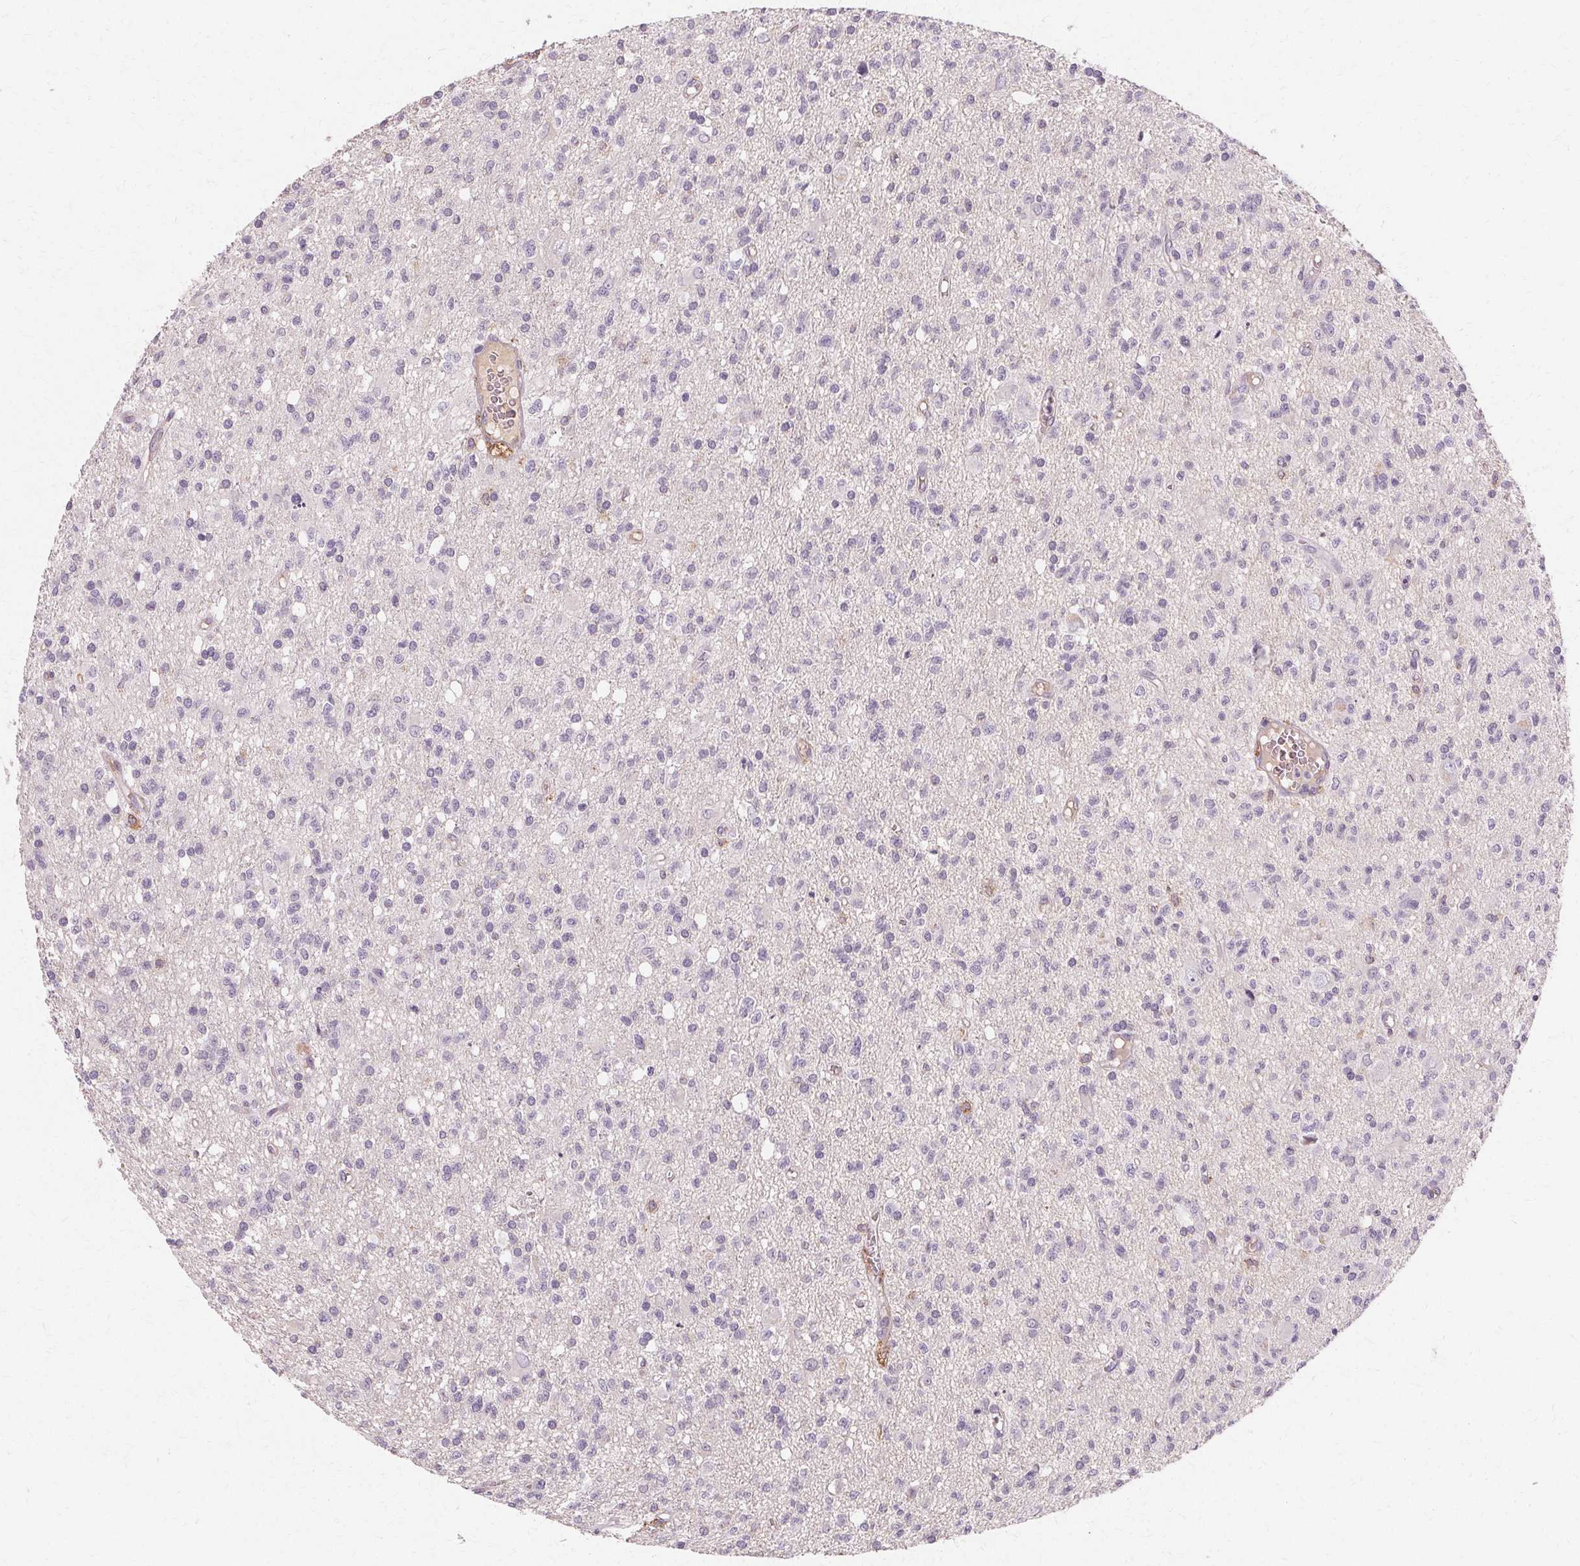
{"staining": {"intensity": "negative", "quantity": "none", "location": "none"}, "tissue": "glioma", "cell_type": "Tumor cells", "image_type": "cancer", "snomed": [{"axis": "morphology", "description": "Glioma, malignant, Low grade"}, {"axis": "topography", "description": "Brain"}], "caption": "Immunohistochemistry histopathology image of neoplastic tissue: malignant low-grade glioma stained with DAB demonstrates no significant protein staining in tumor cells.", "gene": "IFNGR1", "patient": {"sex": "male", "age": 64}}